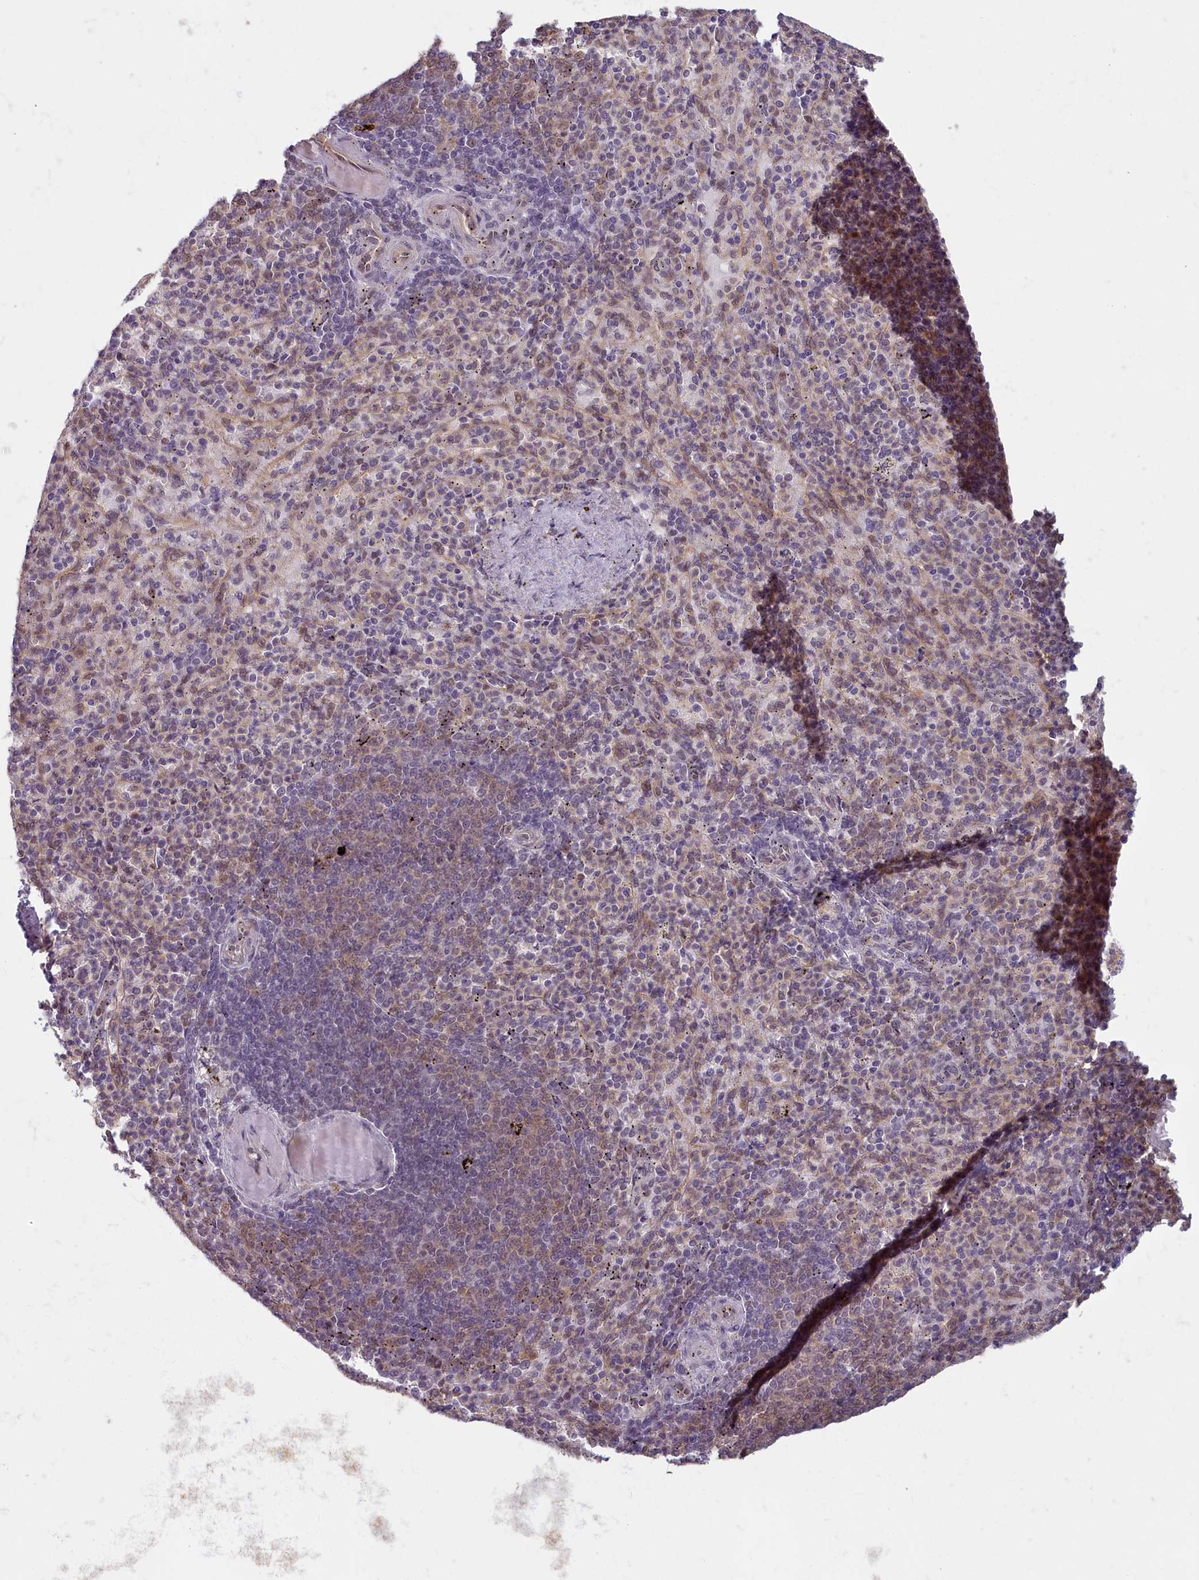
{"staining": {"intensity": "weak", "quantity": "25%-75%", "location": "cytoplasmic/membranous"}, "tissue": "spleen", "cell_type": "Cells in red pulp", "image_type": "normal", "snomed": [{"axis": "morphology", "description": "Normal tissue, NOS"}, {"axis": "topography", "description": "Spleen"}], "caption": "Spleen stained with immunohistochemistry shows weak cytoplasmic/membranous positivity in about 25%-75% of cells in red pulp. The protein of interest is shown in brown color, while the nuclei are stained blue.", "gene": "C19orf44", "patient": {"sex": "female", "age": 74}}